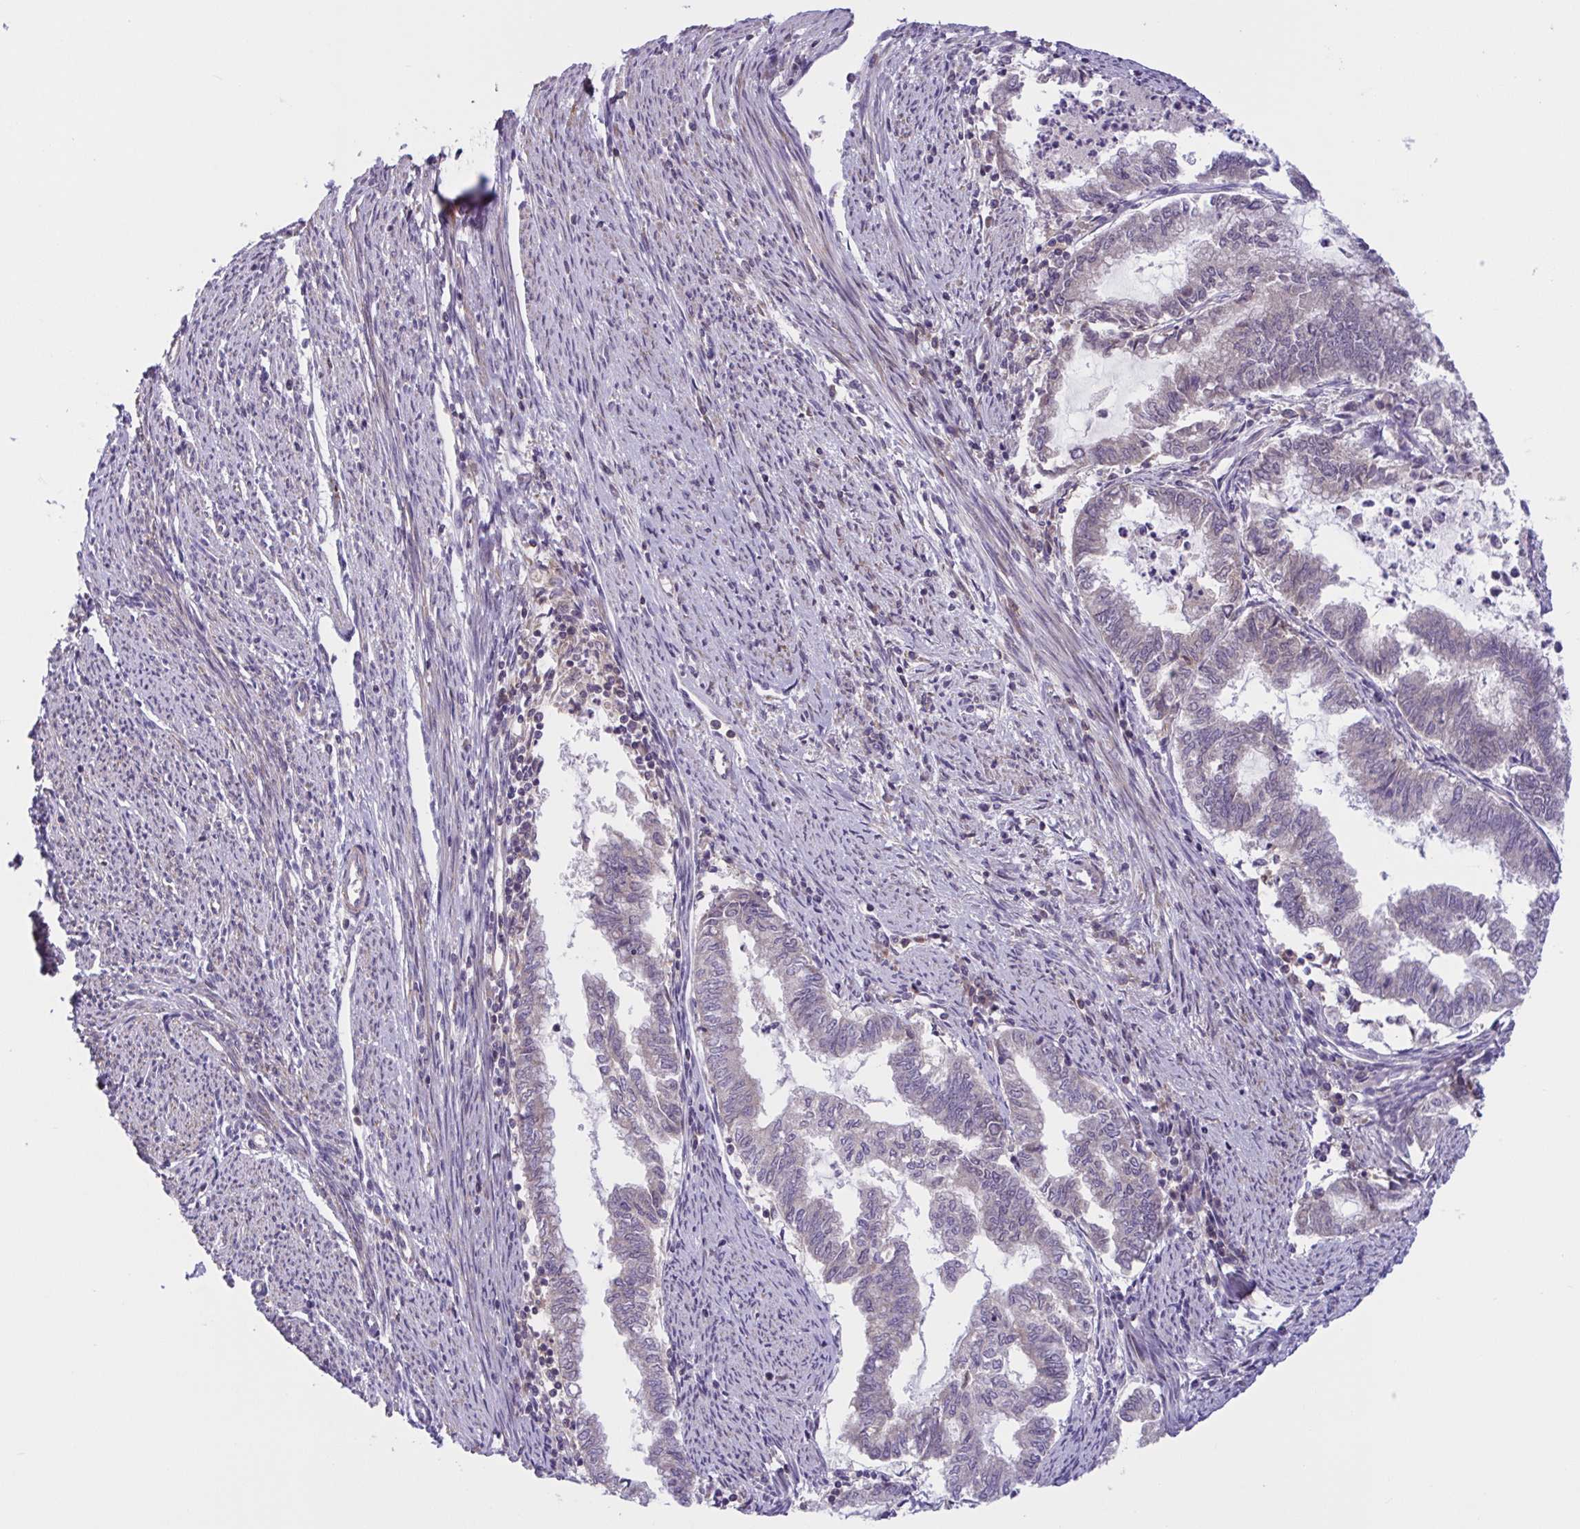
{"staining": {"intensity": "negative", "quantity": "none", "location": "none"}, "tissue": "endometrial cancer", "cell_type": "Tumor cells", "image_type": "cancer", "snomed": [{"axis": "morphology", "description": "Adenocarcinoma, NOS"}, {"axis": "topography", "description": "Endometrium"}], "caption": "There is no significant positivity in tumor cells of endometrial cancer (adenocarcinoma).", "gene": "WNT9B", "patient": {"sex": "female", "age": 79}}